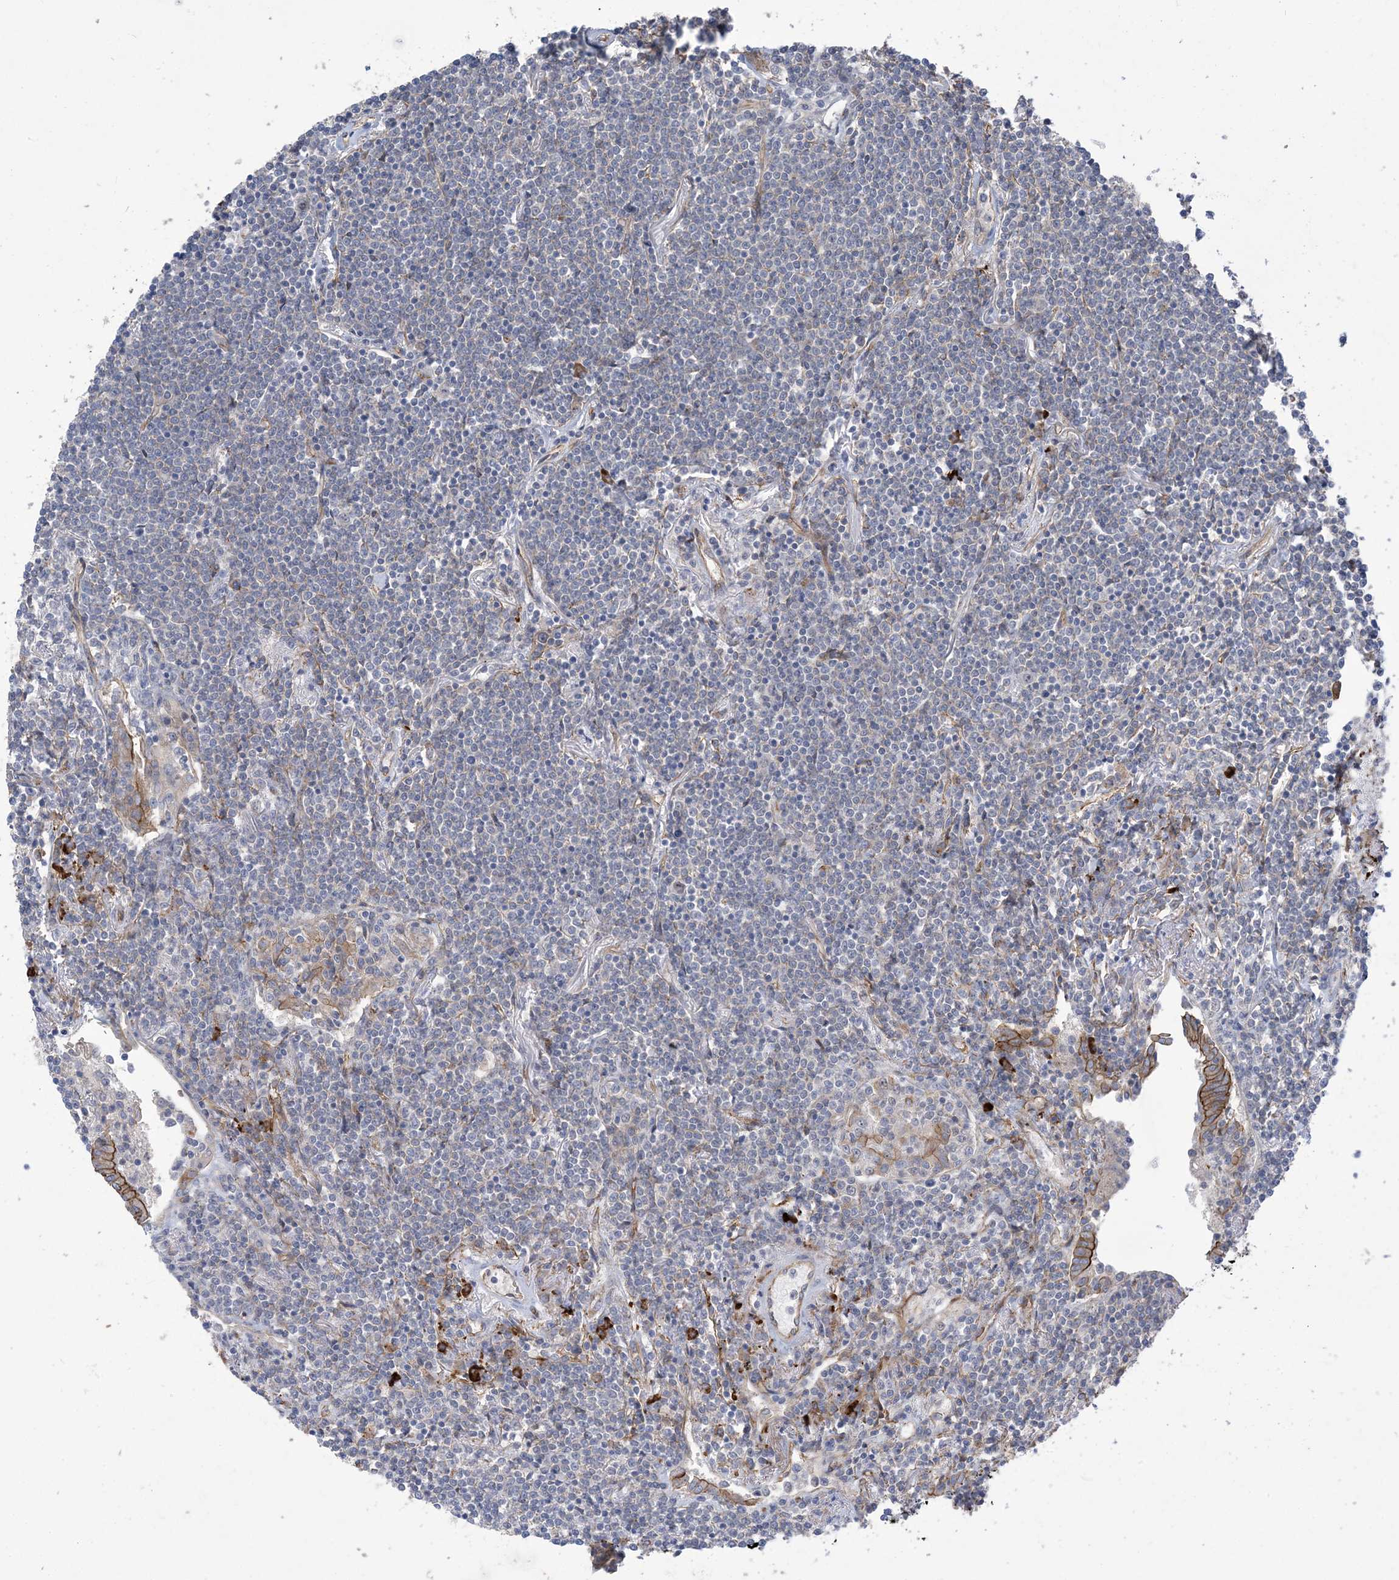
{"staining": {"intensity": "negative", "quantity": "none", "location": "none"}, "tissue": "lymphoma", "cell_type": "Tumor cells", "image_type": "cancer", "snomed": [{"axis": "morphology", "description": "Malignant lymphoma, non-Hodgkin's type, Low grade"}, {"axis": "topography", "description": "Lung"}], "caption": "This is an immunohistochemistry micrograph of human lymphoma. There is no positivity in tumor cells.", "gene": "AOC1", "patient": {"sex": "female", "age": 71}}